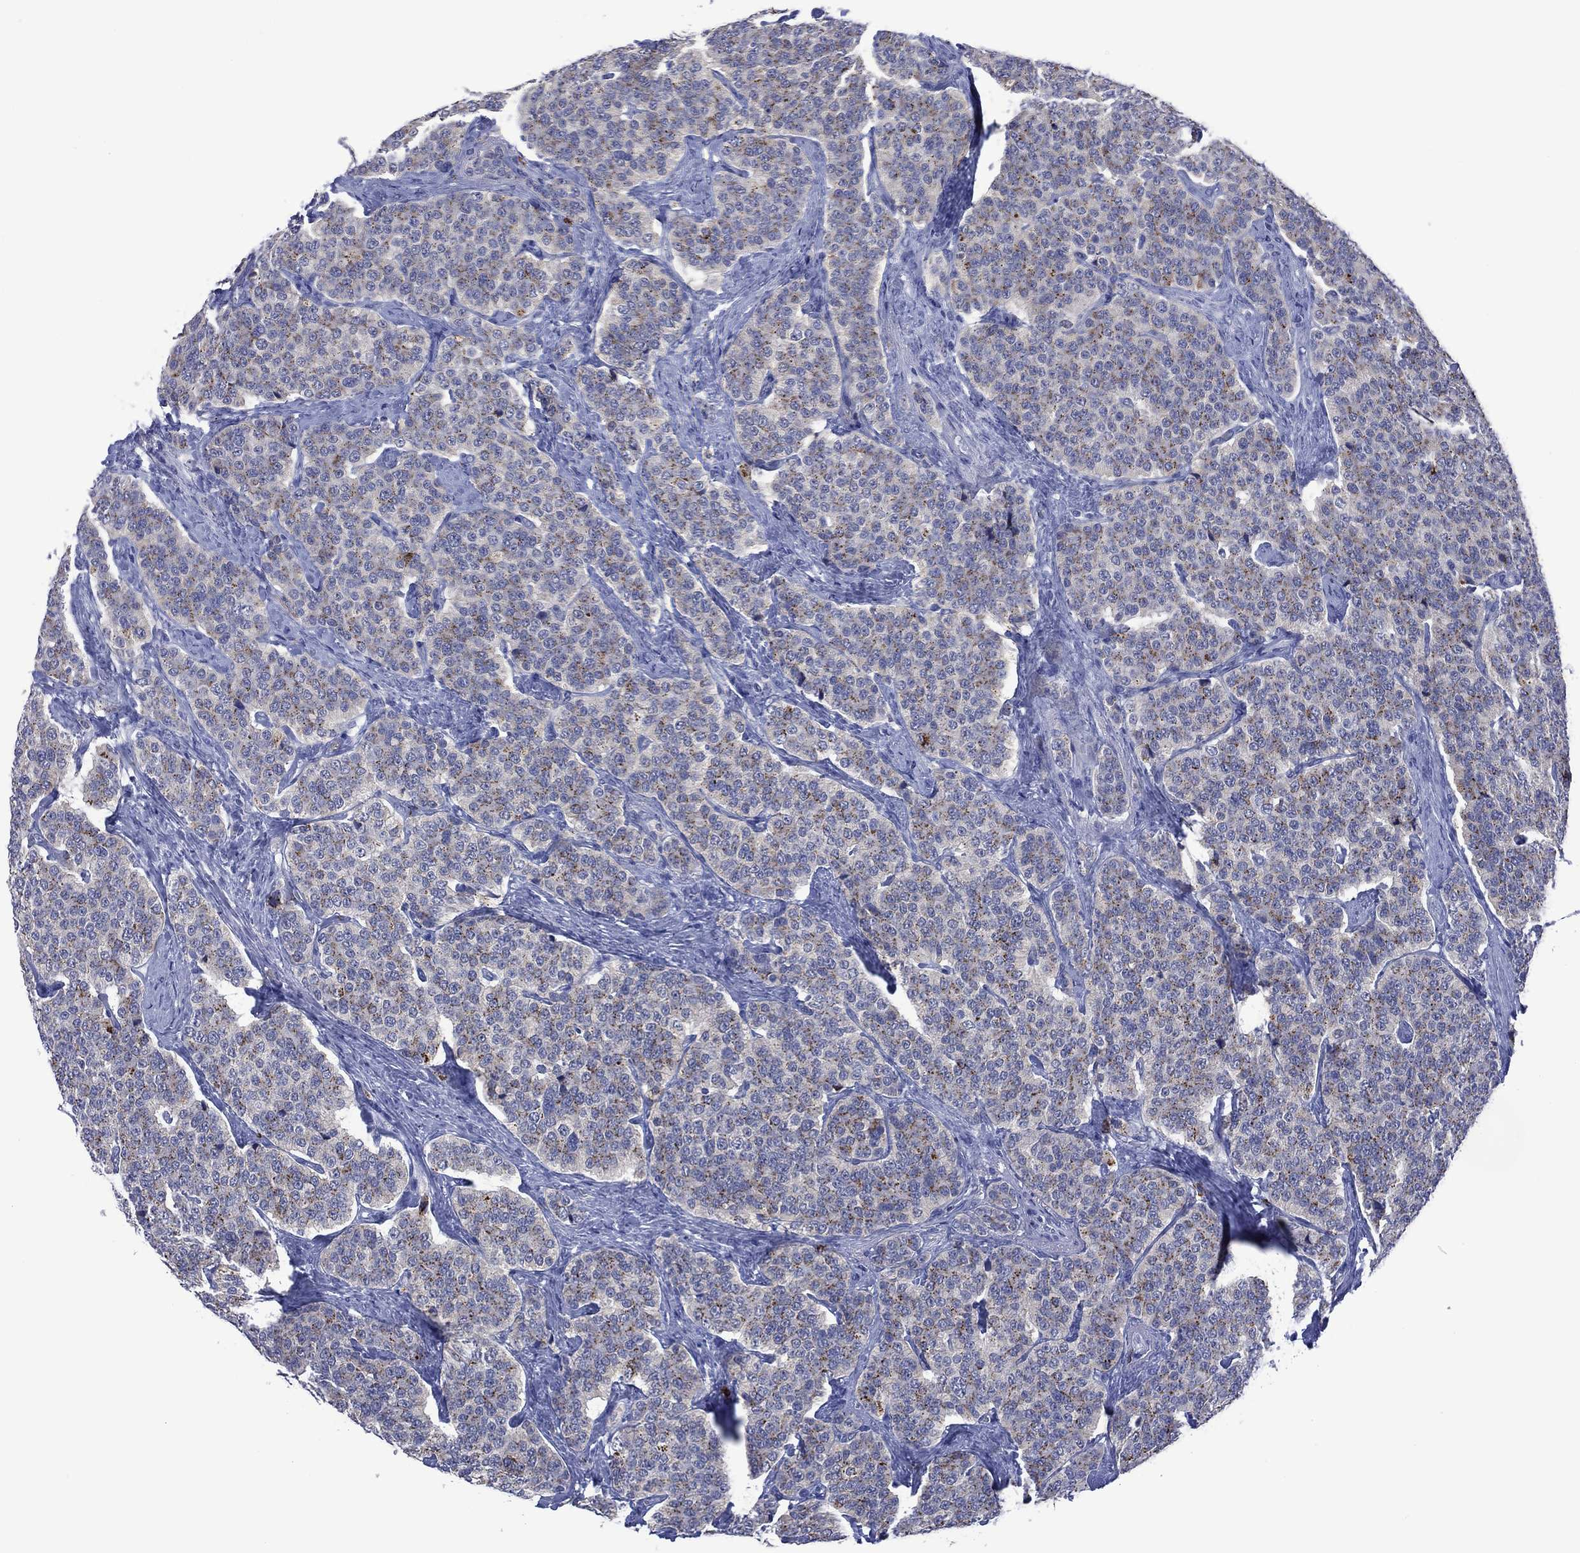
{"staining": {"intensity": "negative", "quantity": "none", "location": "none"}, "tissue": "carcinoid", "cell_type": "Tumor cells", "image_type": "cancer", "snomed": [{"axis": "morphology", "description": "Carcinoid, malignant, NOS"}, {"axis": "topography", "description": "Small intestine"}], "caption": "Immunohistochemistry image of neoplastic tissue: human carcinoid stained with DAB (3,3'-diaminobenzidine) shows no significant protein expression in tumor cells. (Immunohistochemistry, brightfield microscopy, high magnification).", "gene": "ASB10", "patient": {"sex": "female", "age": 58}}